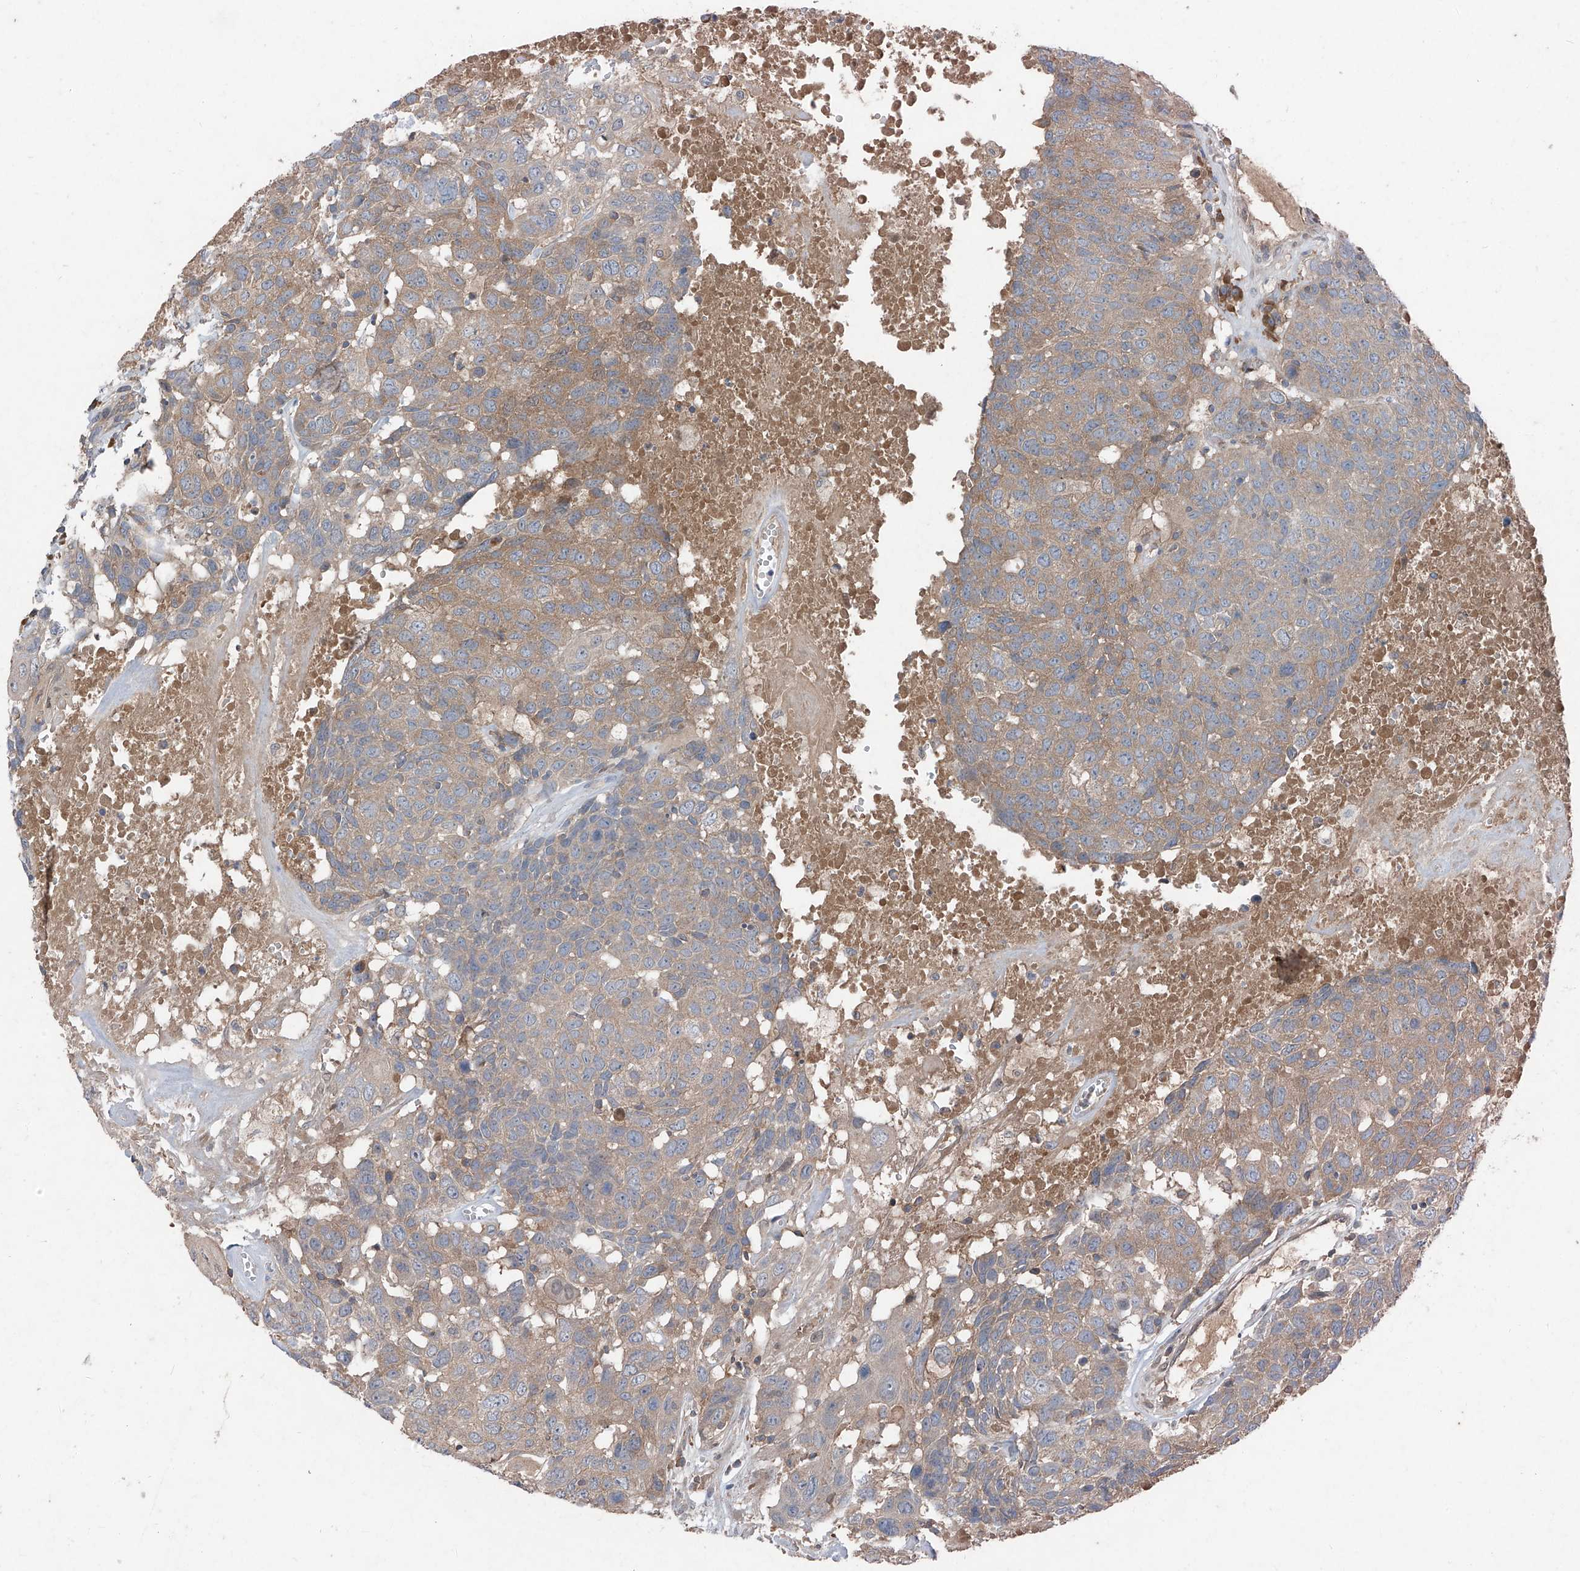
{"staining": {"intensity": "weak", "quantity": ">75%", "location": "cytoplasmic/membranous"}, "tissue": "head and neck cancer", "cell_type": "Tumor cells", "image_type": "cancer", "snomed": [{"axis": "morphology", "description": "Squamous cell carcinoma, NOS"}, {"axis": "topography", "description": "Head-Neck"}], "caption": "This is a photomicrograph of IHC staining of squamous cell carcinoma (head and neck), which shows weak positivity in the cytoplasmic/membranous of tumor cells.", "gene": "FOXRED2", "patient": {"sex": "male", "age": 66}}